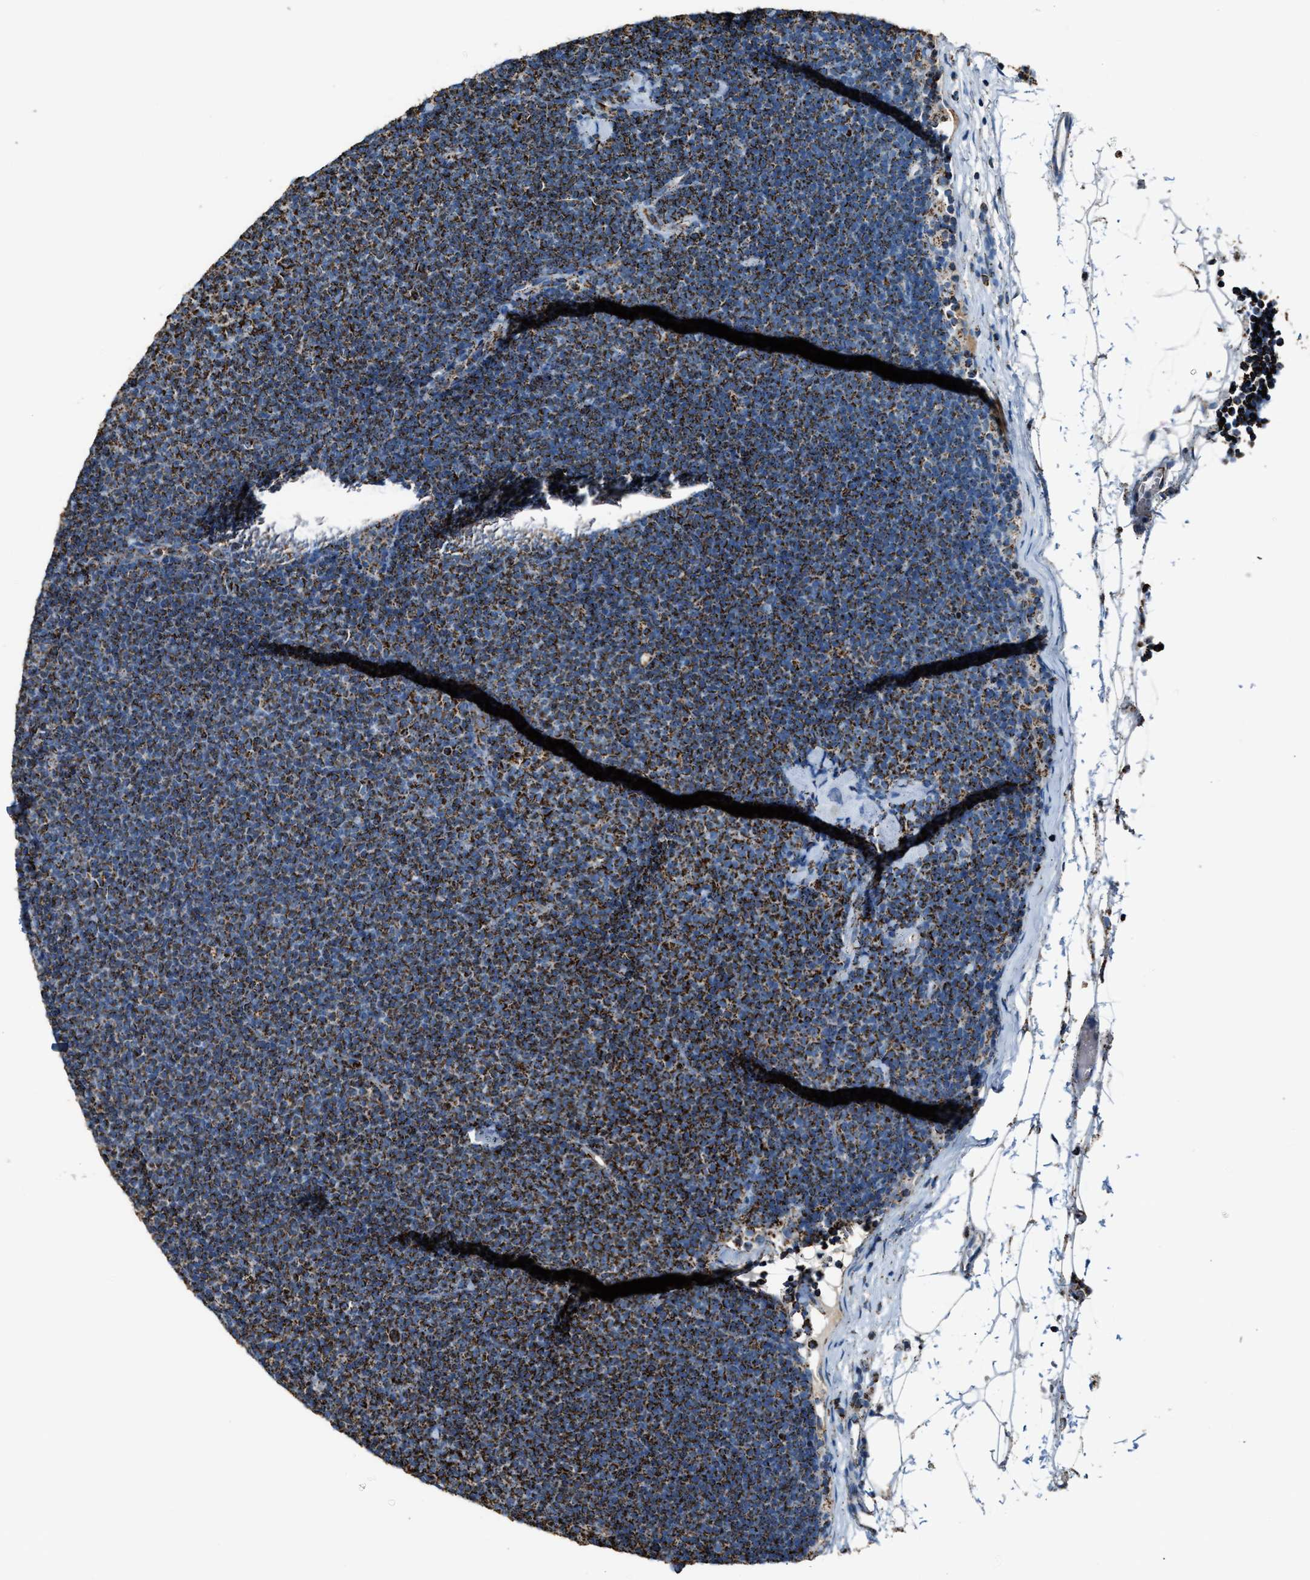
{"staining": {"intensity": "strong", "quantity": ">75%", "location": "cytoplasmic/membranous"}, "tissue": "lymphoma", "cell_type": "Tumor cells", "image_type": "cancer", "snomed": [{"axis": "morphology", "description": "Malignant lymphoma, non-Hodgkin's type, Low grade"}, {"axis": "topography", "description": "Lymph node"}], "caption": "A high amount of strong cytoplasmic/membranous staining is identified in approximately >75% of tumor cells in malignant lymphoma, non-Hodgkin's type (low-grade) tissue.", "gene": "MDH2", "patient": {"sex": "female", "age": 53}}